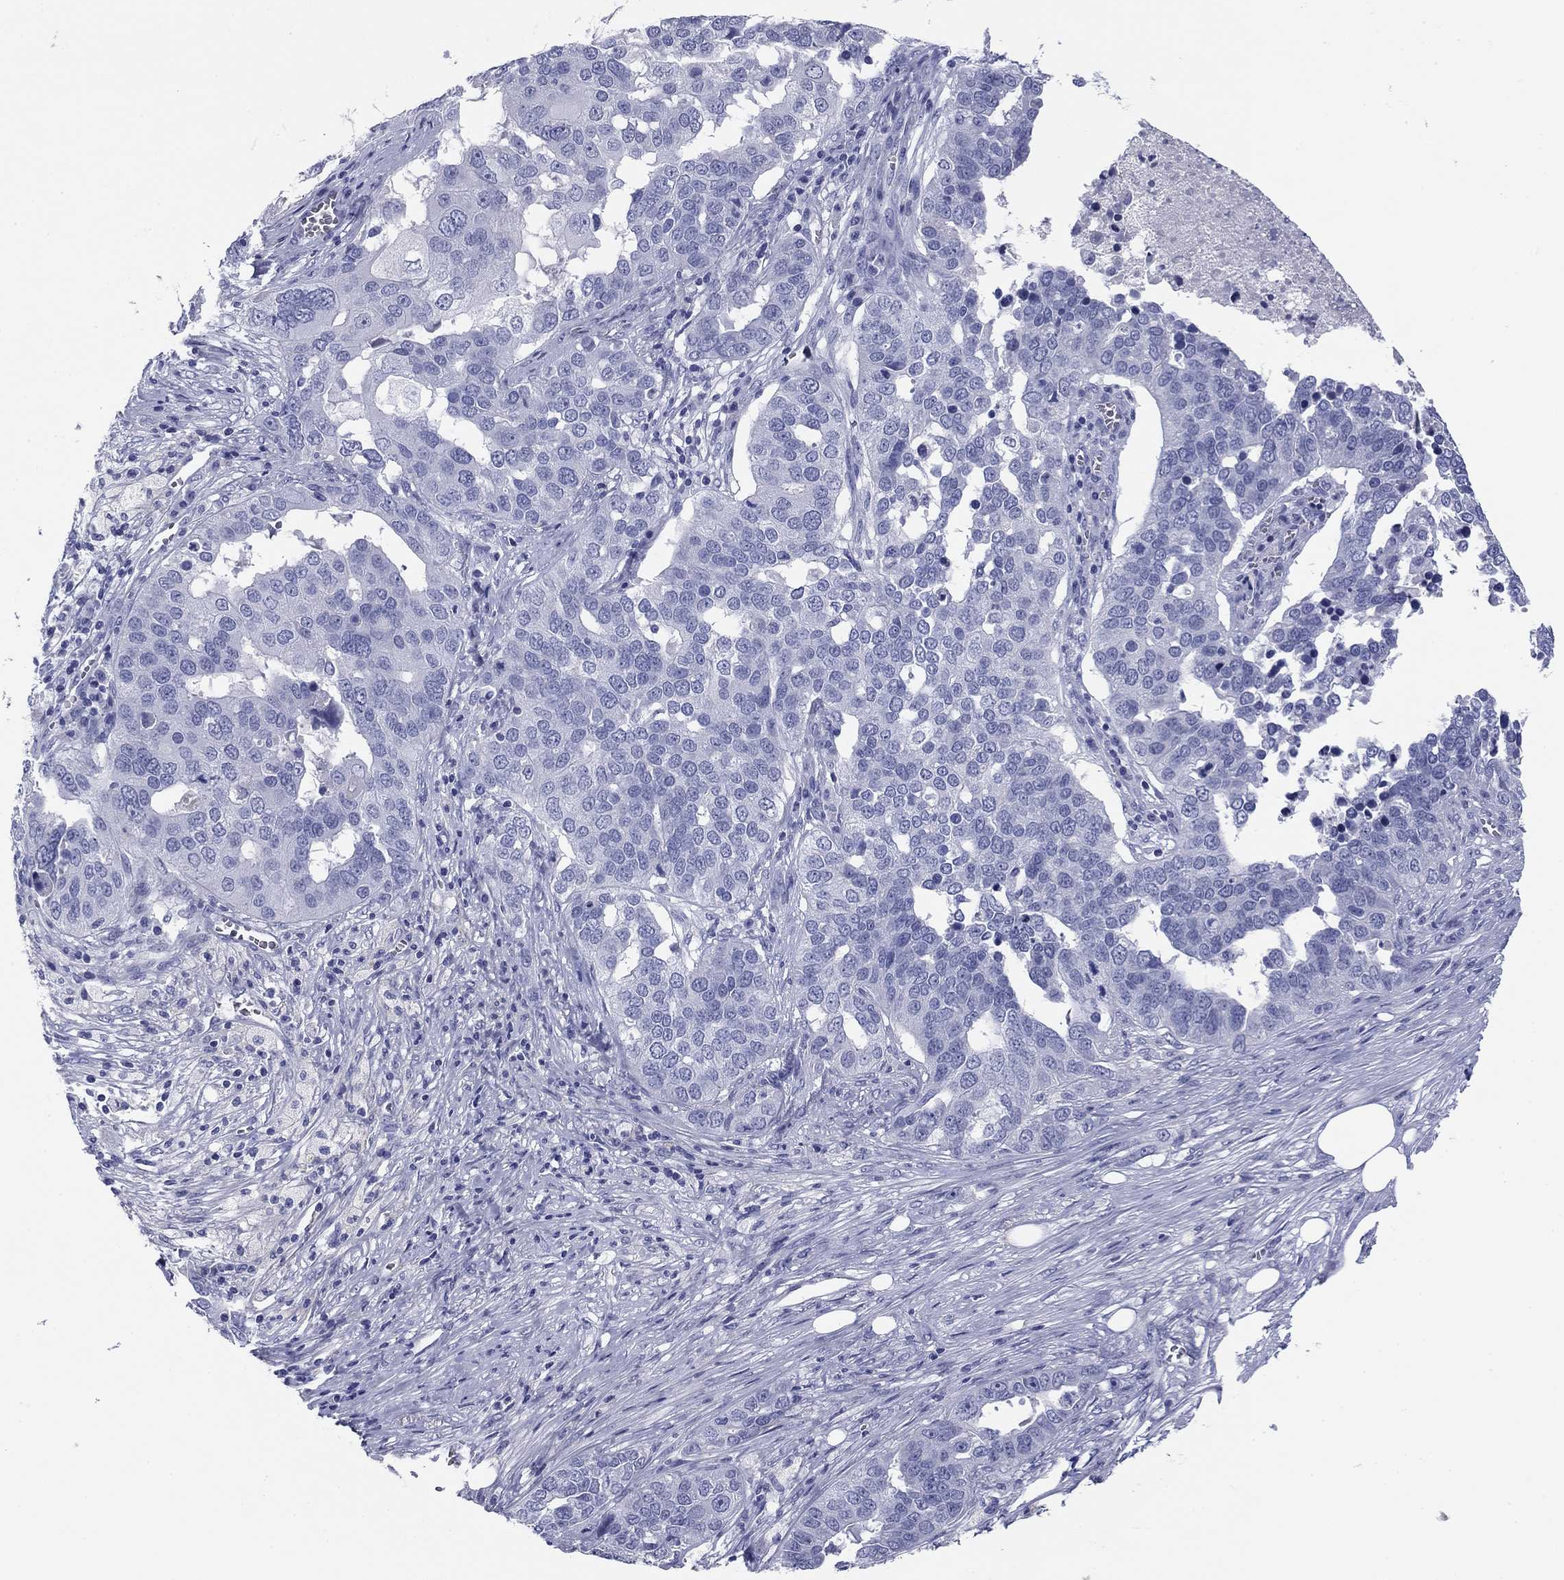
{"staining": {"intensity": "negative", "quantity": "none", "location": "none"}, "tissue": "ovarian cancer", "cell_type": "Tumor cells", "image_type": "cancer", "snomed": [{"axis": "morphology", "description": "Carcinoma, endometroid"}, {"axis": "topography", "description": "Soft tissue"}, {"axis": "topography", "description": "Ovary"}], "caption": "Ovarian cancer was stained to show a protein in brown. There is no significant staining in tumor cells.", "gene": "KCNH1", "patient": {"sex": "female", "age": 52}}